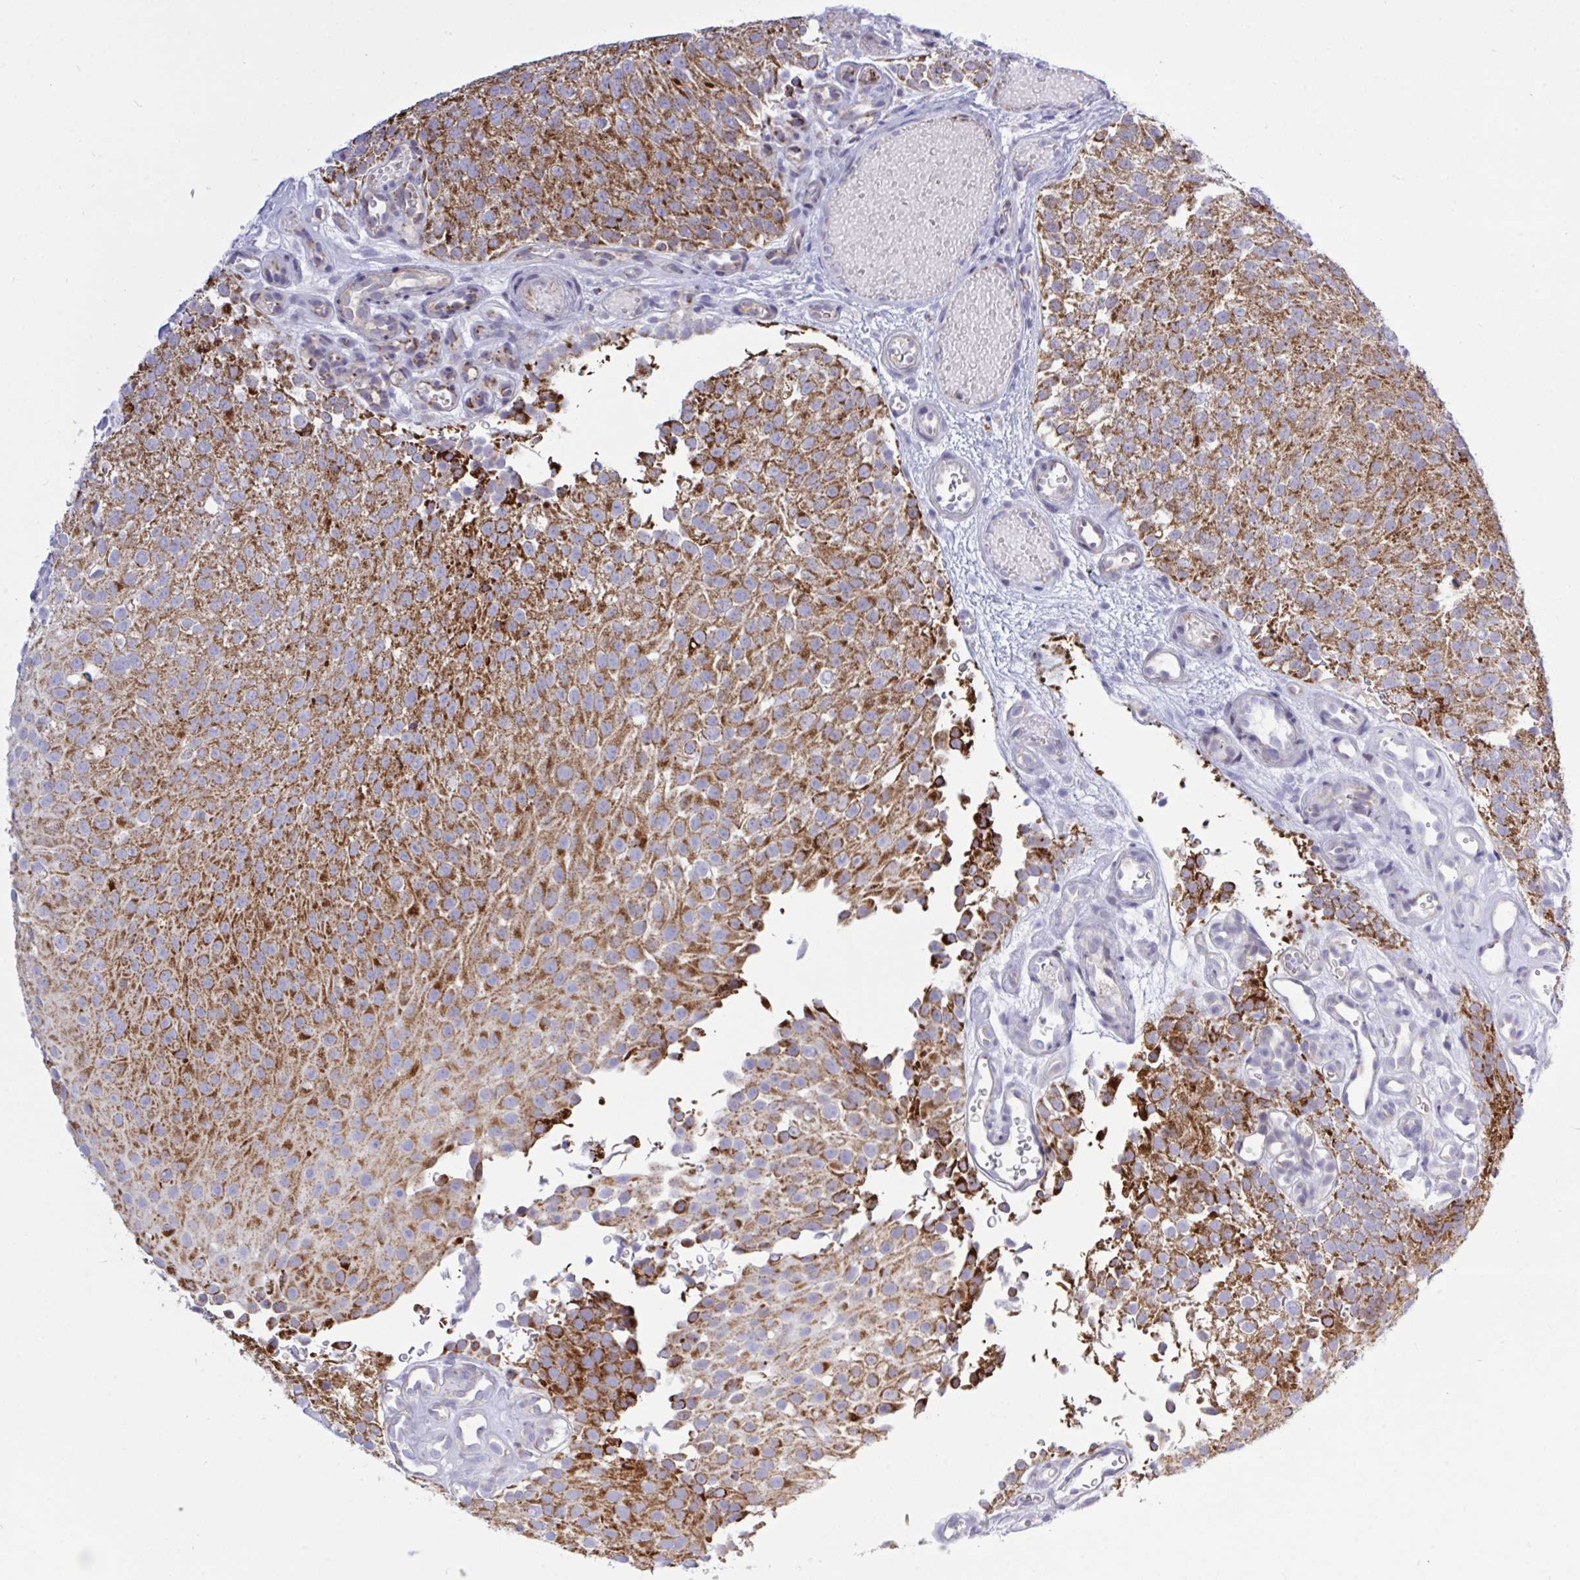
{"staining": {"intensity": "strong", "quantity": ">75%", "location": "cytoplasmic/membranous"}, "tissue": "urothelial cancer", "cell_type": "Tumor cells", "image_type": "cancer", "snomed": [{"axis": "morphology", "description": "Urothelial carcinoma, Low grade"}, {"axis": "topography", "description": "Urinary bladder"}], "caption": "A photomicrograph of urothelial carcinoma (low-grade) stained for a protein reveals strong cytoplasmic/membranous brown staining in tumor cells.", "gene": "HSPE1", "patient": {"sex": "male", "age": 78}}